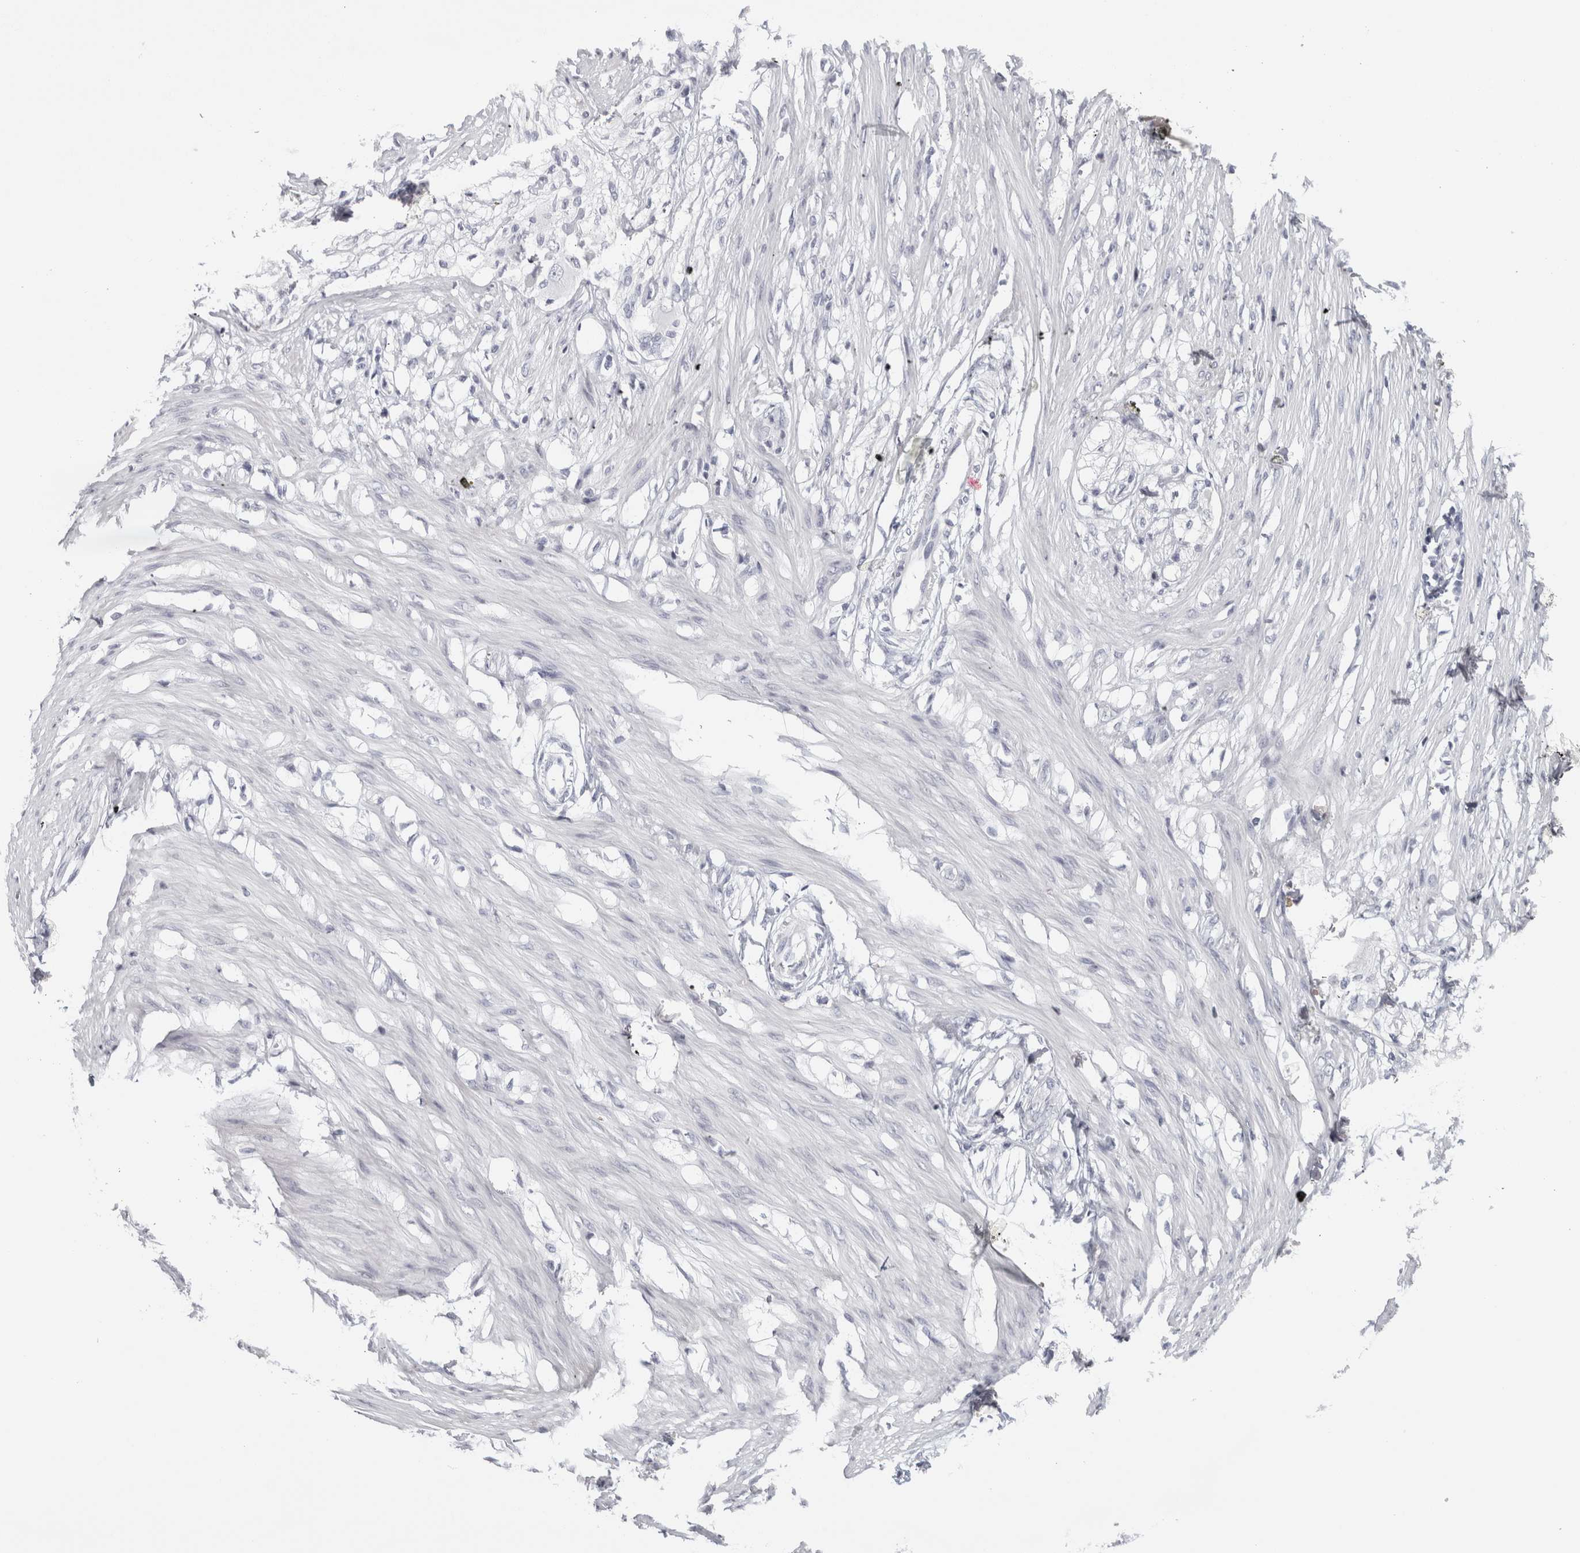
{"staining": {"intensity": "negative", "quantity": "none", "location": "none"}, "tissue": "smooth muscle", "cell_type": "Smooth muscle cells", "image_type": "normal", "snomed": [{"axis": "morphology", "description": "Normal tissue, NOS"}, {"axis": "morphology", "description": "Adenocarcinoma, NOS"}, {"axis": "topography", "description": "Smooth muscle"}, {"axis": "topography", "description": "Colon"}], "caption": "High power microscopy micrograph of an immunohistochemistry micrograph of unremarkable smooth muscle, revealing no significant expression in smooth muscle cells.", "gene": "RPH3AL", "patient": {"sex": "male", "age": 14}}